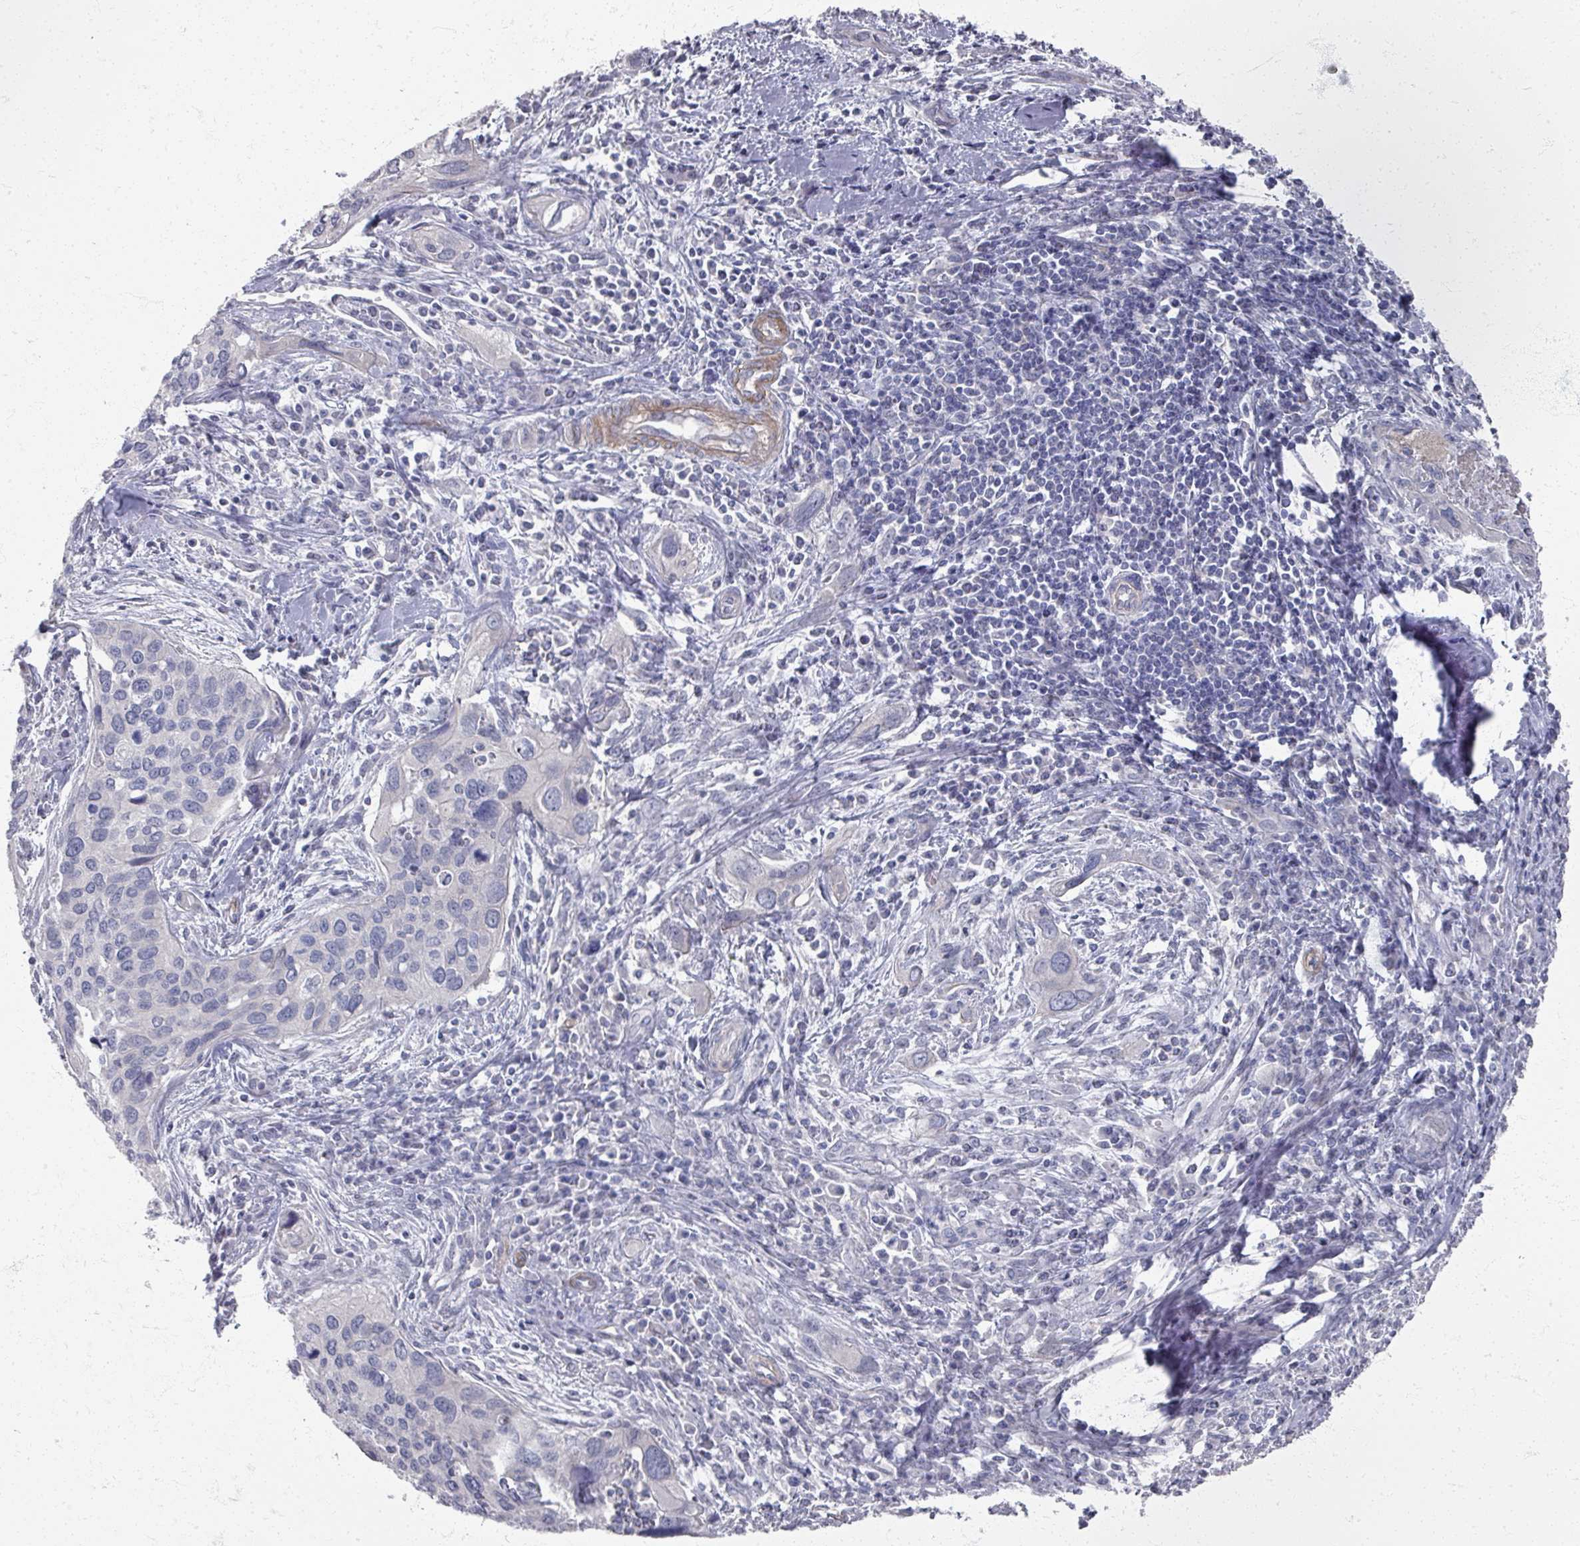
{"staining": {"intensity": "negative", "quantity": "none", "location": "none"}, "tissue": "cervical cancer", "cell_type": "Tumor cells", "image_type": "cancer", "snomed": [{"axis": "morphology", "description": "Squamous cell carcinoma, NOS"}, {"axis": "topography", "description": "Cervix"}], "caption": "Cervical cancer (squamous cell carcinoma) stained for a protein using immunohistochemistry (IHC) reveals no staining tumor cells.", "gene": "TTYH3", "patient": {"sex": "female", "age": 55}}